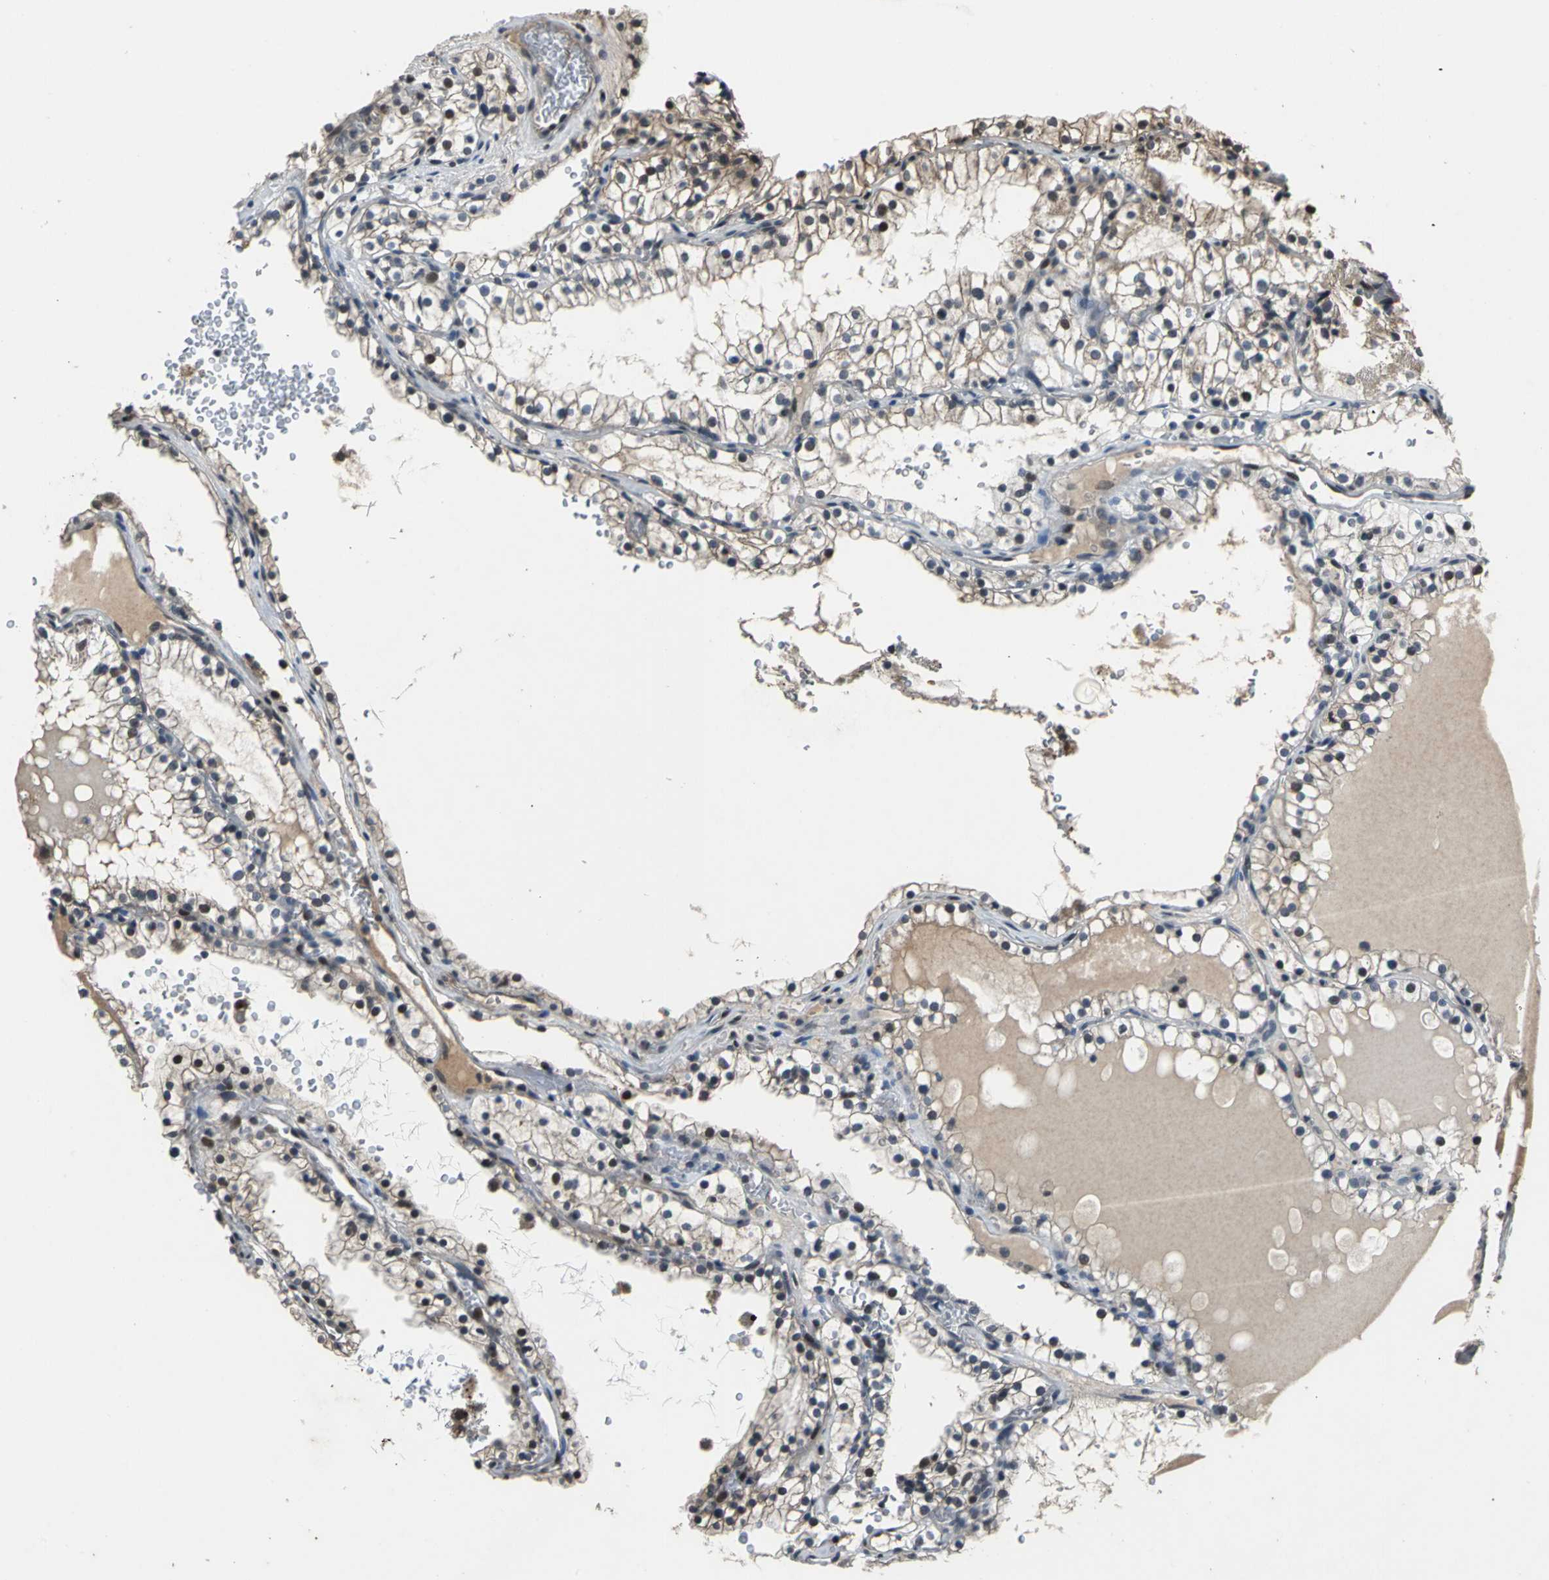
{"staining": {"intensity": "moderate", "quantity": "25%-75%", "location": "cytoplasmic/membranous,nuclear"}, "tissue": "renal cancer", "cell_type": "Tumor cells", "image_type": "cancer", "snomed": [{"axis": "morphology", "description": "Adenocarcinoma, NOS"}, {"axis": "topography", "description": "Kidney"}], "caption": "Immunohistochemistry micrograph of neoplastic tissue: human renal adenocarcinoma stained using IHC shows medium levels of moderate protein expression localized specifically in the cytoplasmic/membranous and nuclear of tumor cells, appearing as a cytoplasmic/membranous and nuclear brown color.", "gene": "JADE3", "patient": {"sex": "female", "age": 41}}